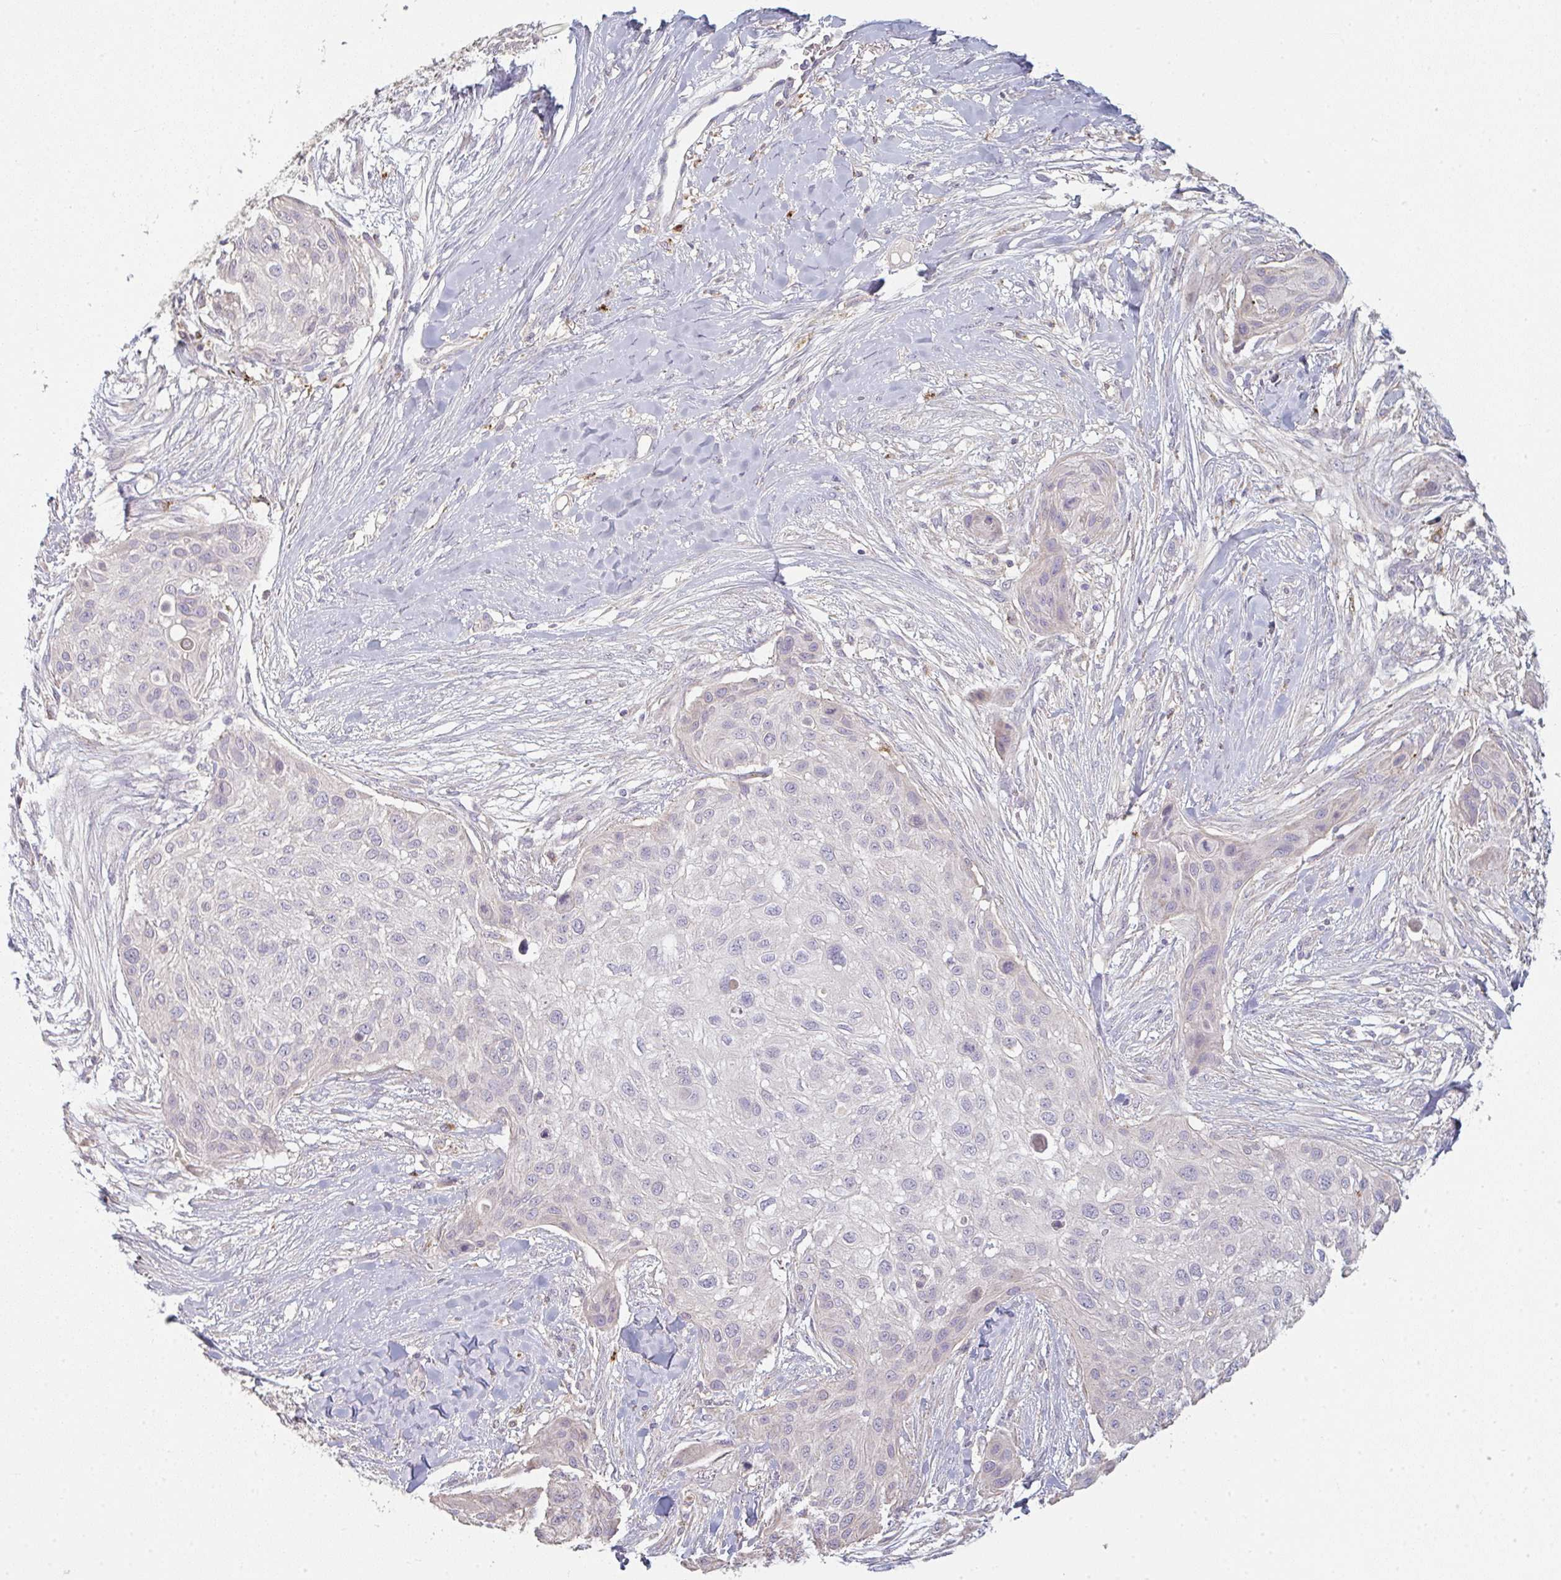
{"staining": {"intensity": "negative", "quantity": "none", "location": "none"}, "tissue": "skin cancer", "cell_type": "Tumor cells", "image_type": "cancer", "snomed": [{"axis": "morphology", "description": "Squamous cell carcinoma, NOS"}, {"axis": "topography", "description": "Skin"}], "caption": "Immunohistochemical staining of skin cancer (squamous cell carcinoma) shows no significant expression in tumor cells.", "gene": "TMEM237", "patient": {"sex": "female", "age": 87}}